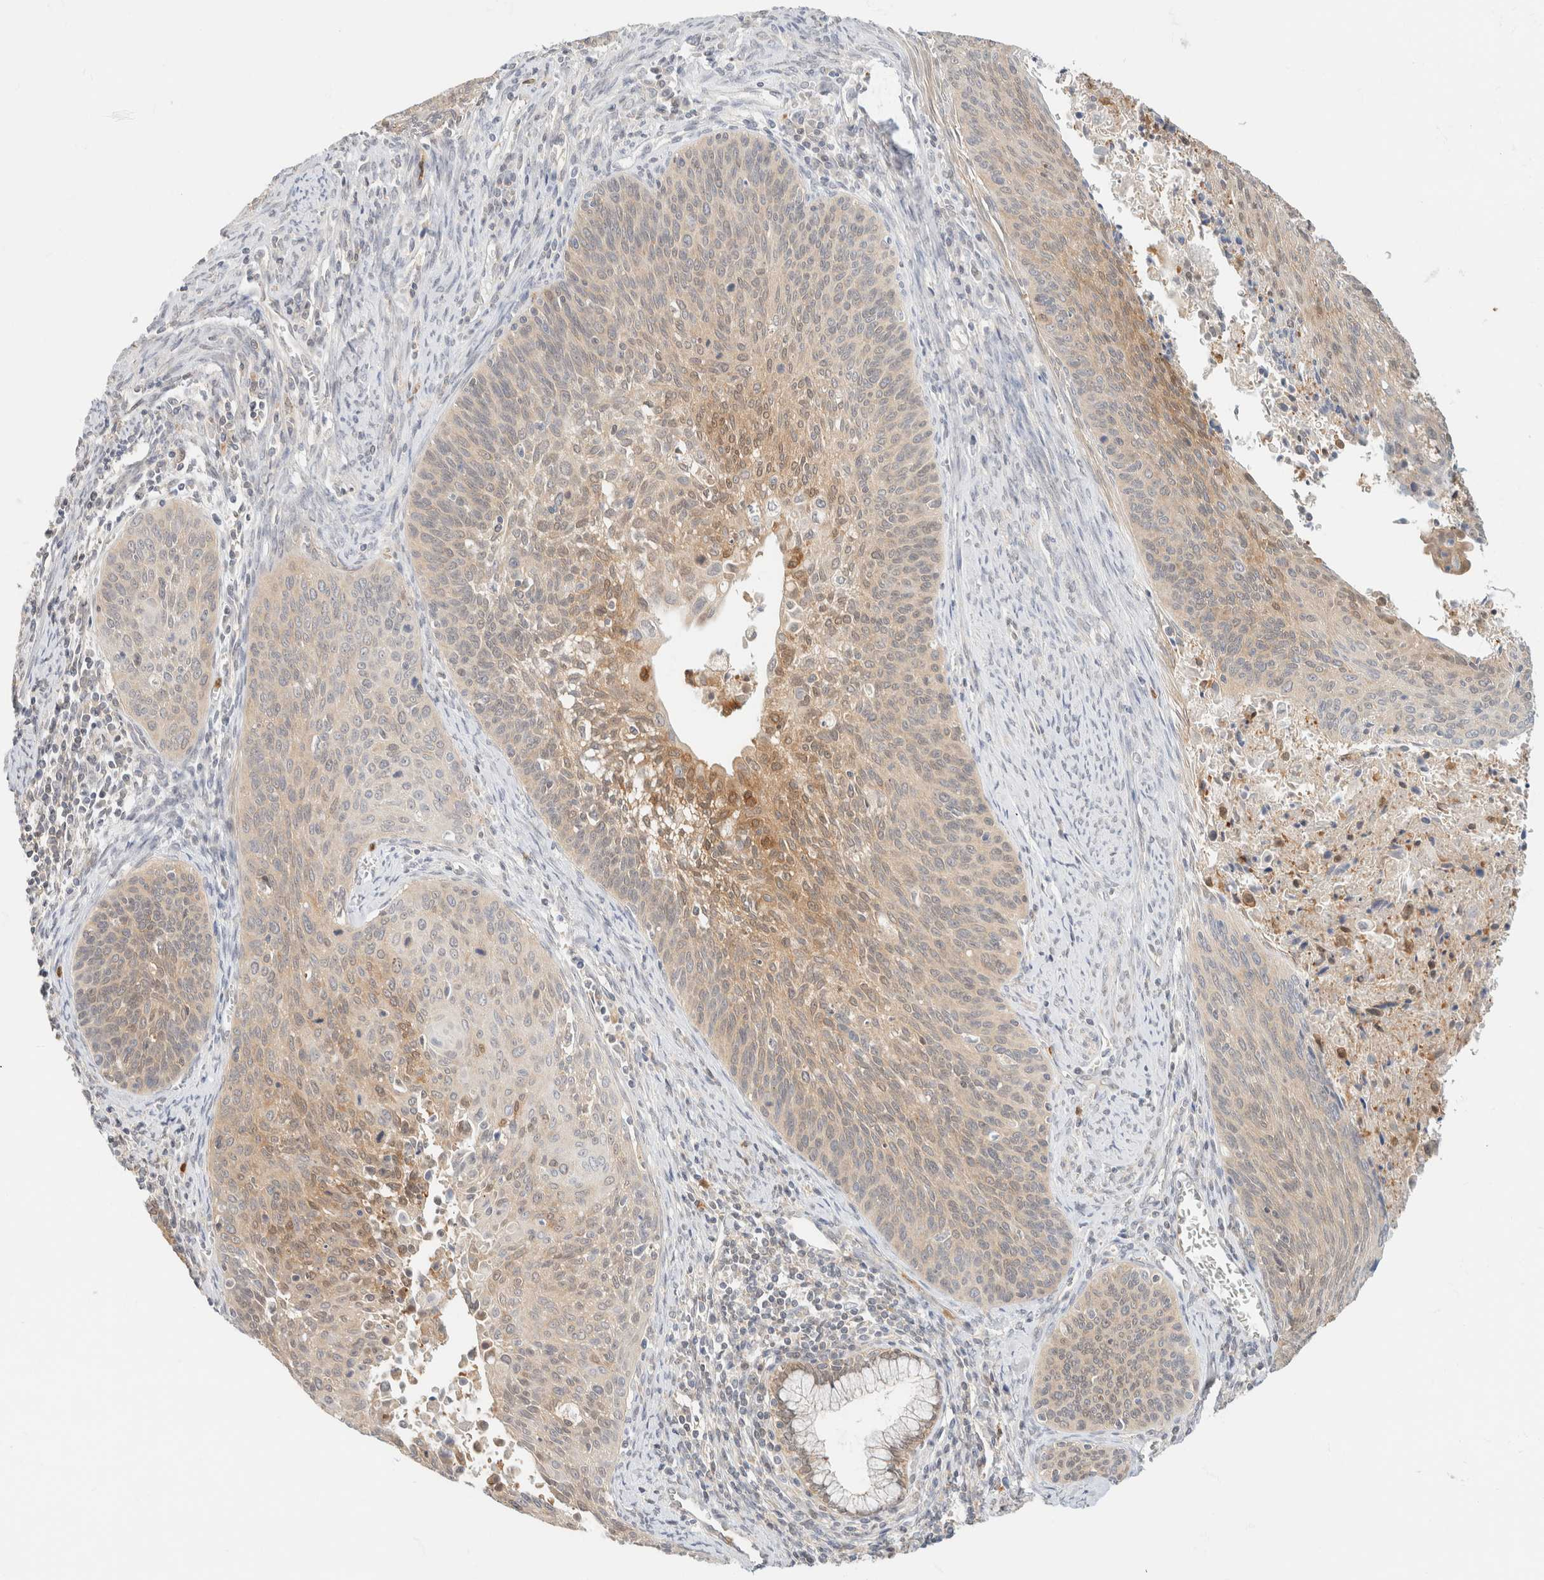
{"staining": {"intensity": "moderate", "quantity": "<25%", "location": "cytoplasmic/membranous"}, "tissue": "cervical cancer", "cell_type": "Tumor cells", "image_type": "cancer", "snomed": [{"axis": "morphology", "description": "Squamous cell carcinoma, NOS"}, {"axis": "topography", "description": "Cervix"}], "caption": "This image exhibits squamous cell carcinoma (cervical) stained with immunohistochemistry to label a protein in brown. The cytoplasmic/membranous of tumor cells show moderate positivity for the protein. Nuclei are counter-stained blue.", "gene": "GPI", "patient": {"sex": "female", "age": 55}}